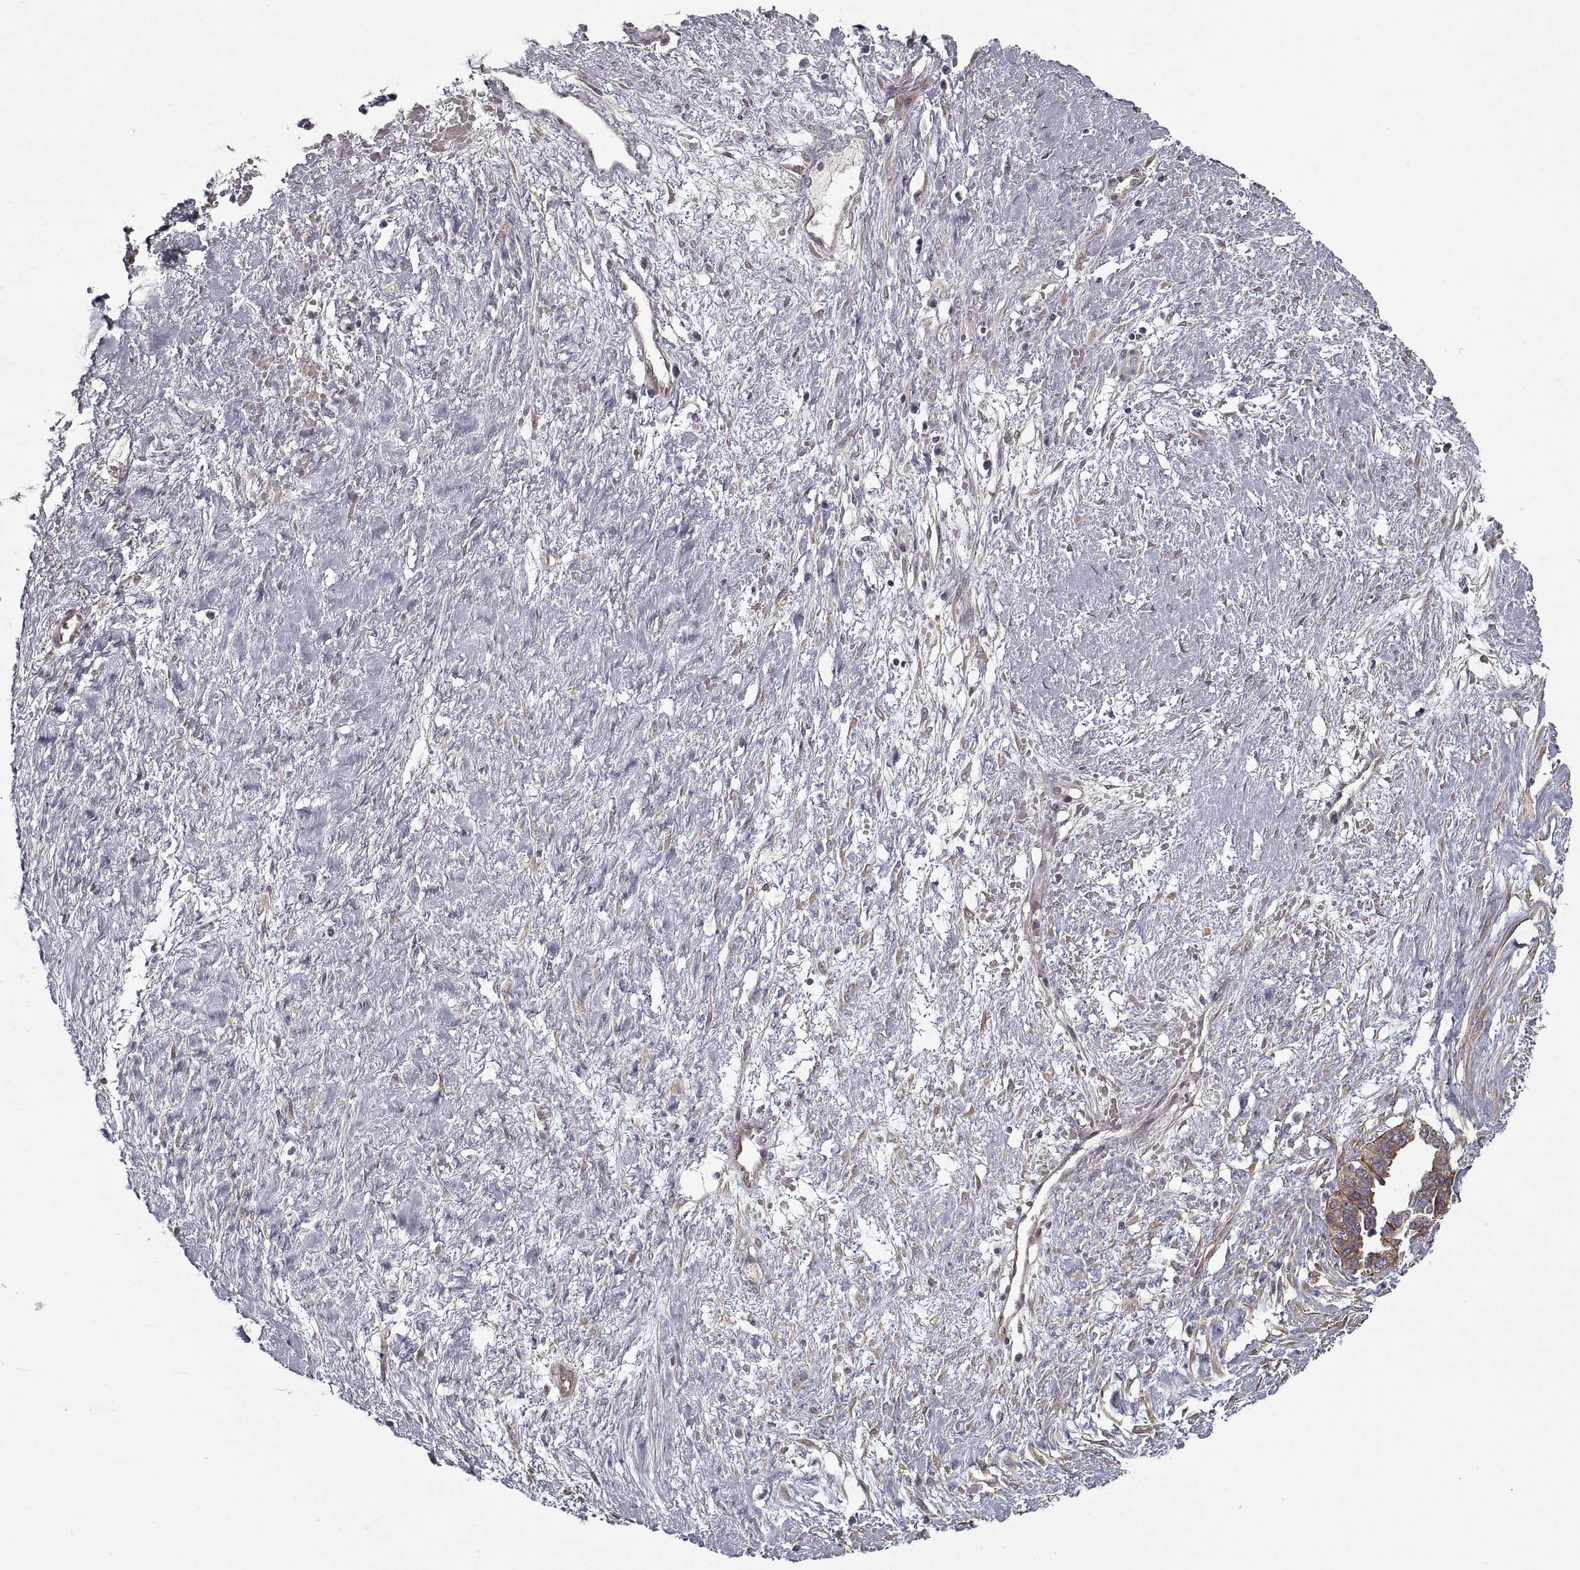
{"staining": {"intensity": "negative", "quantity": "none", "location": "none"}, "tissue": "ovarian cancer", "cell_type": "Tumor cells", "image_type": "cancer", "snomed": [{"axis": "morphology", "description": "Cystadenocarcinoma, serous, NOS"}, {"axis": "topography", "description": "Ovary"}], "caption": "IHC histopathology image of neoplastic tissue: ovarian cancer (serous cystadenocarcinoma) stained with DAB reveals no significant protein positivity in tumor cells.", "gene": "LAMB2", "patient": {"sex": "female", "age": 69}}